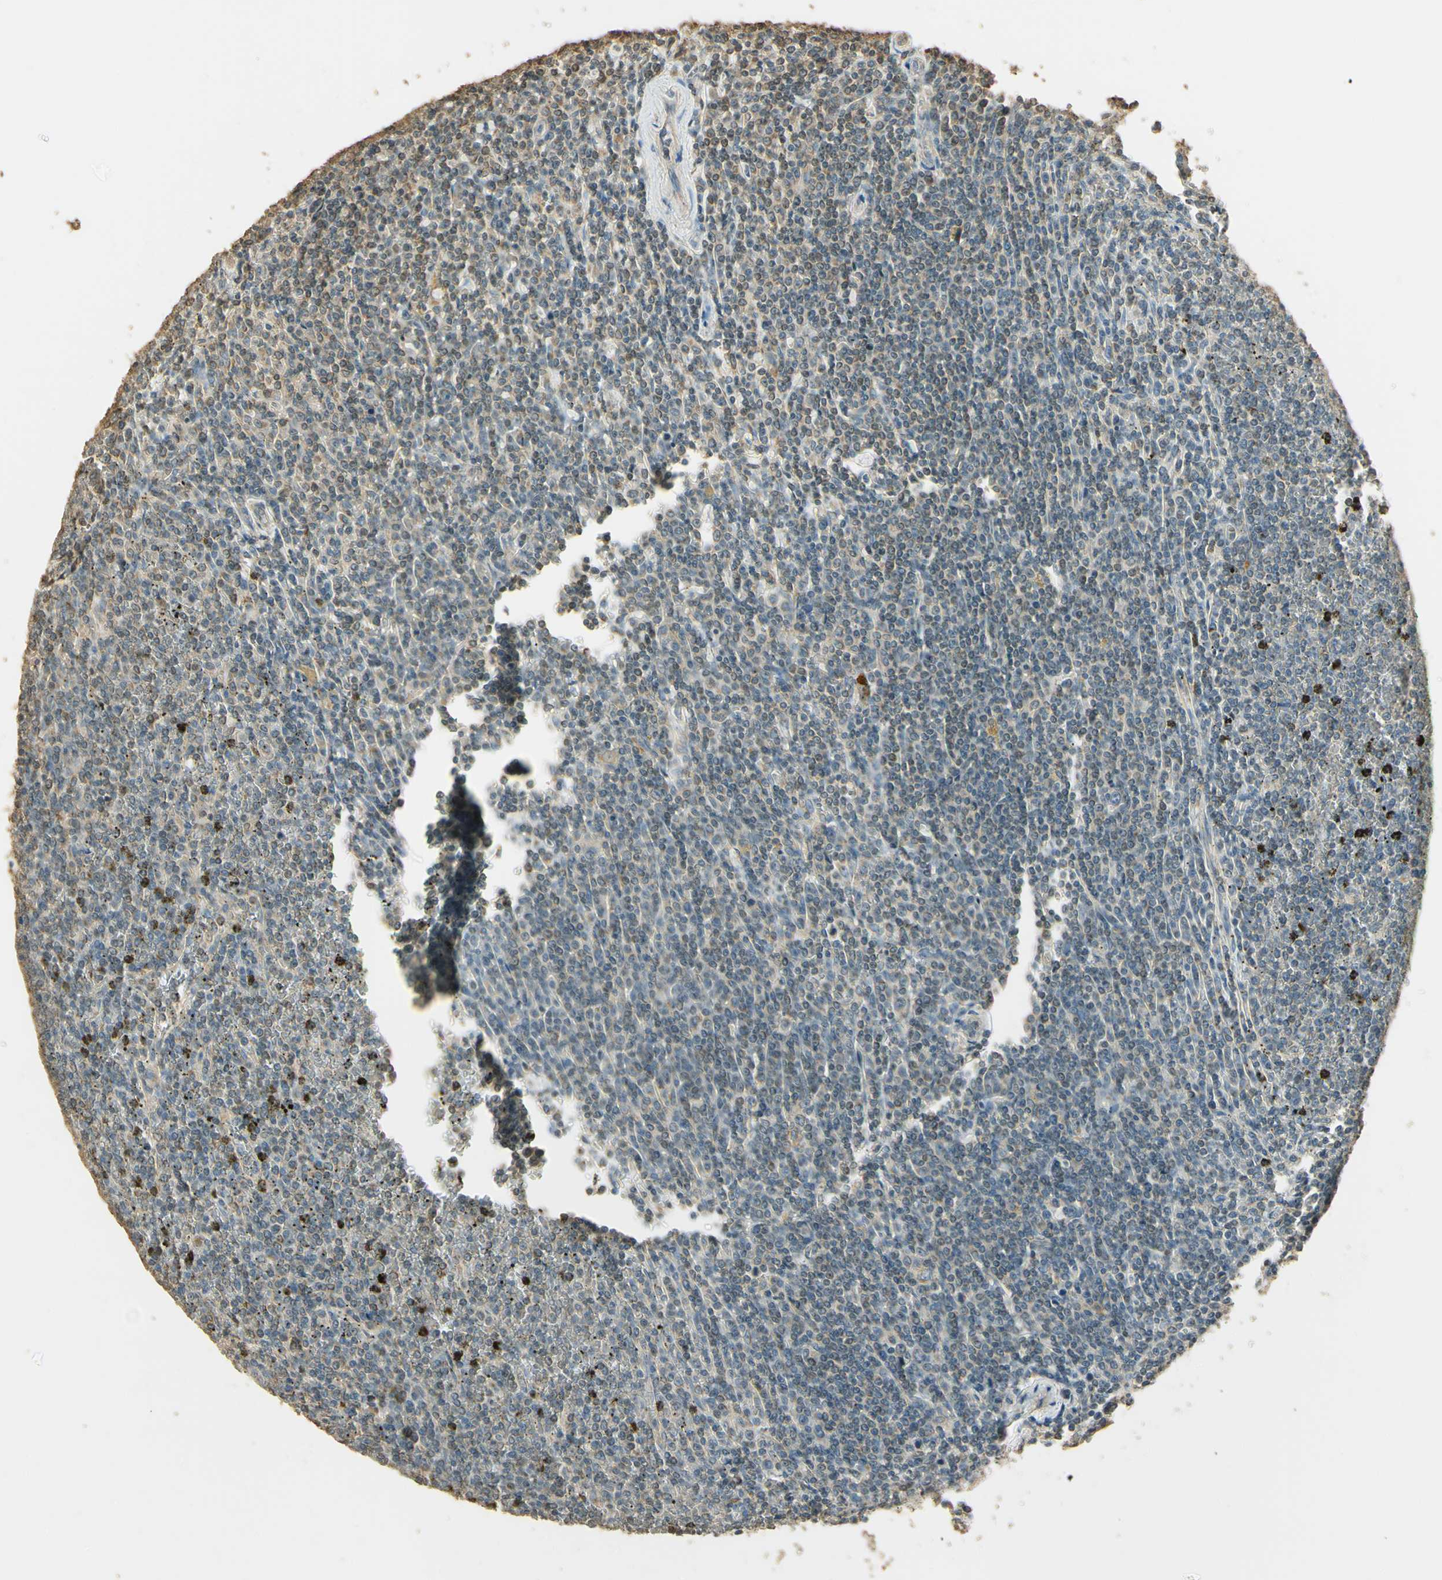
{"staining": {"intensity": "weak", "quantity": "25%-75%", "location": "cytoplasmic/membranous"}, "tissue": "lymphoma", "cell_type": "Tumor cells", "image_type": "cancer", "snomed": [{"axis": "morphology", "description": "Malignant lymphoma, non-Hodgkin's type, Low grade"}, {"axis": "topography", "description": "Spleen"}], "caption": "Lymphoma stained for a protein (brown) shows weak cytoplasmic/membranous positive positivity in about 25%-75% of tumor cells.", "gene": "UXS1", "patient": {"sex": "female", "age": 19}}